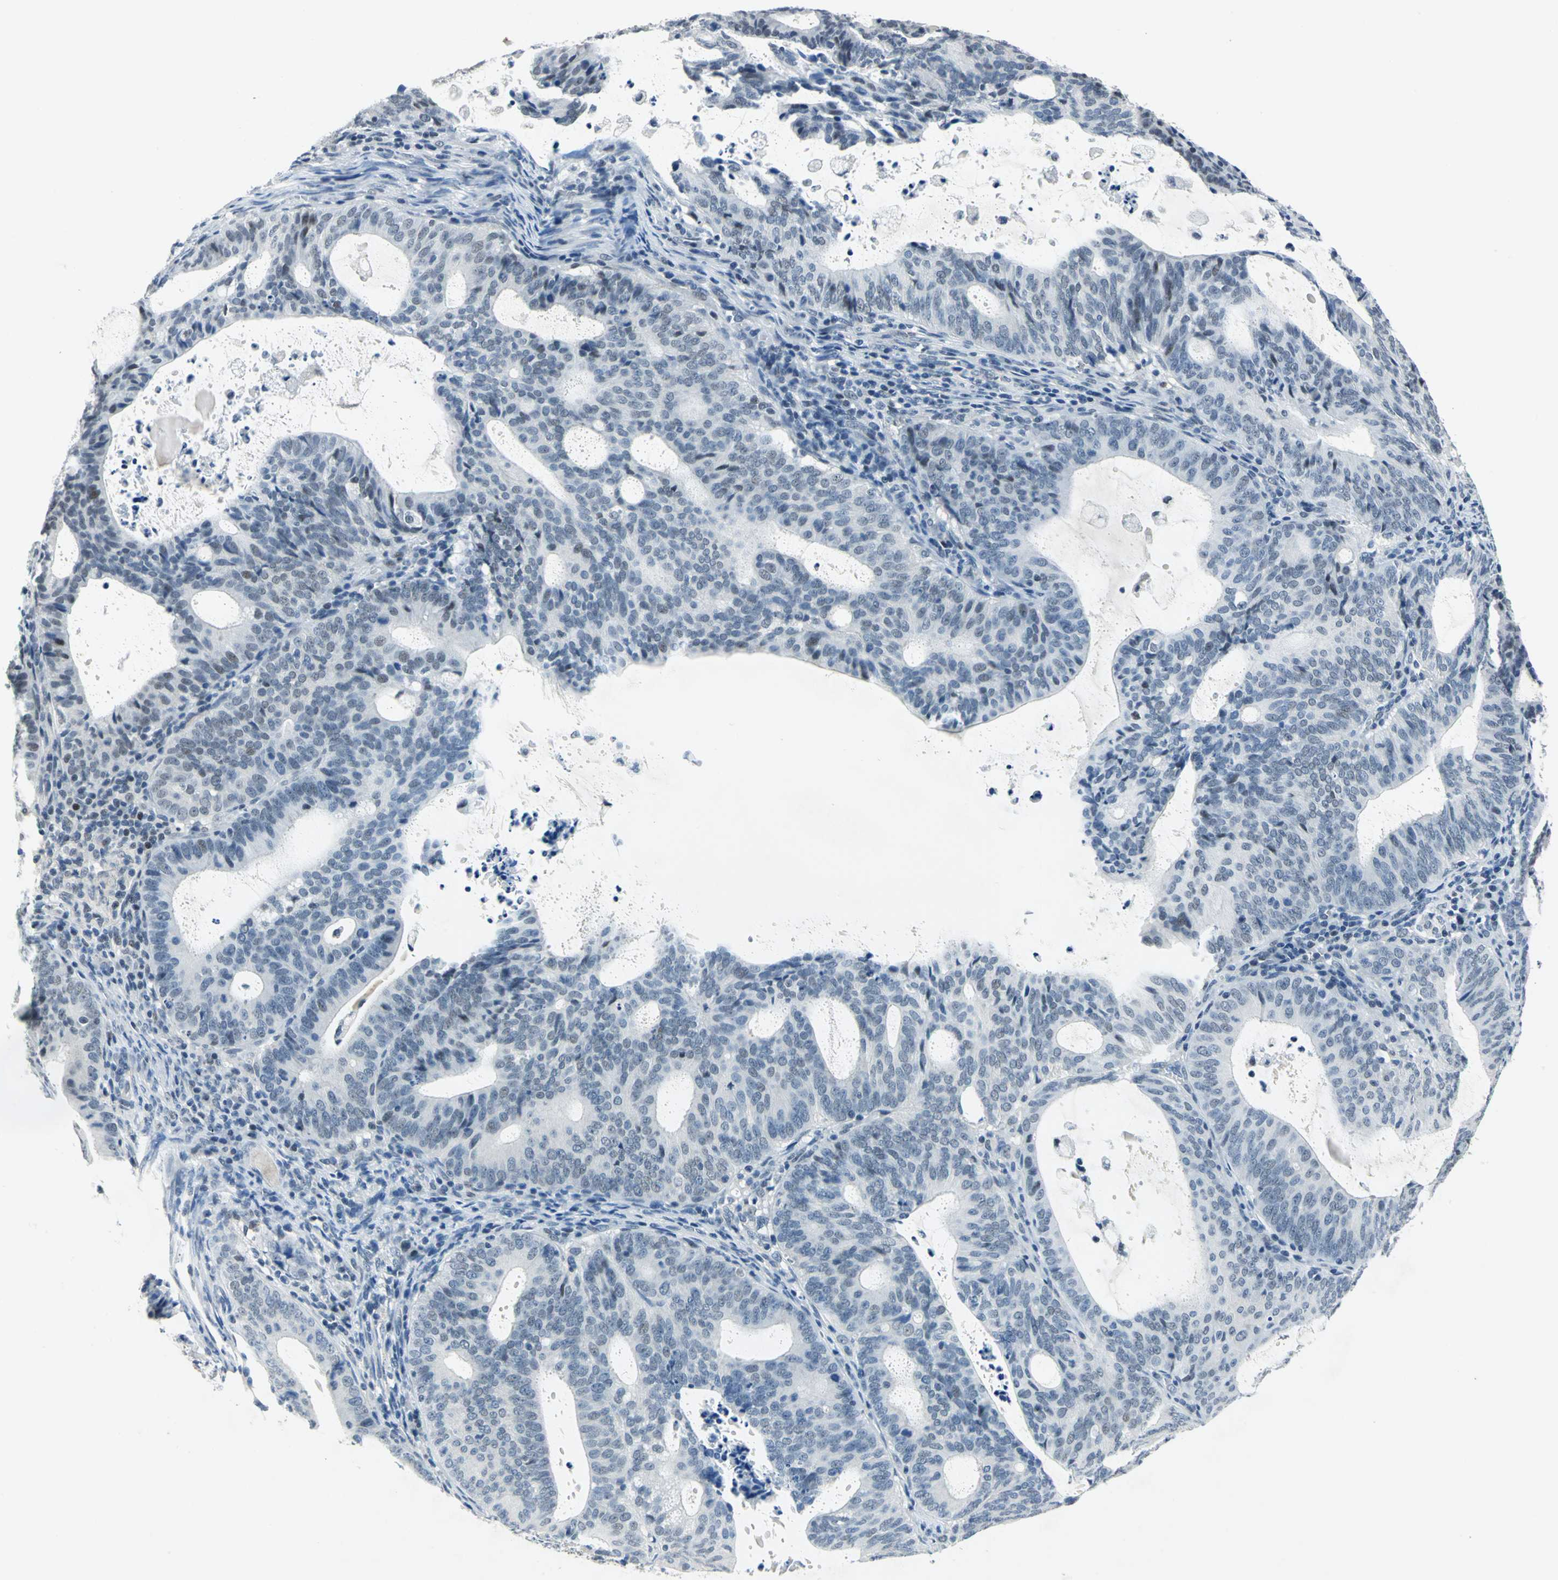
{"staining": {"intensity": "strong", "quantity": "25%-75%", "location": "nuclear"}, "tissue": "endometrial cancer", "cell_type": "Tumor cells", "image_type": "cancer", "snomed": [{"axis": "morphology", "description": "Adenocarcinoma, NOS"}, {"axis": "topography", "description": "Uterus"}], "caption": "A photomicrograph of human adenocarcinoma (endometrial) stained for a protein displays strong nuclear brown staining in tumor cells. (DAB IHC with brightfield microscopy, high magnification).", "gene": "RAD17", "patient": {"sex": "female", "age": 83}}